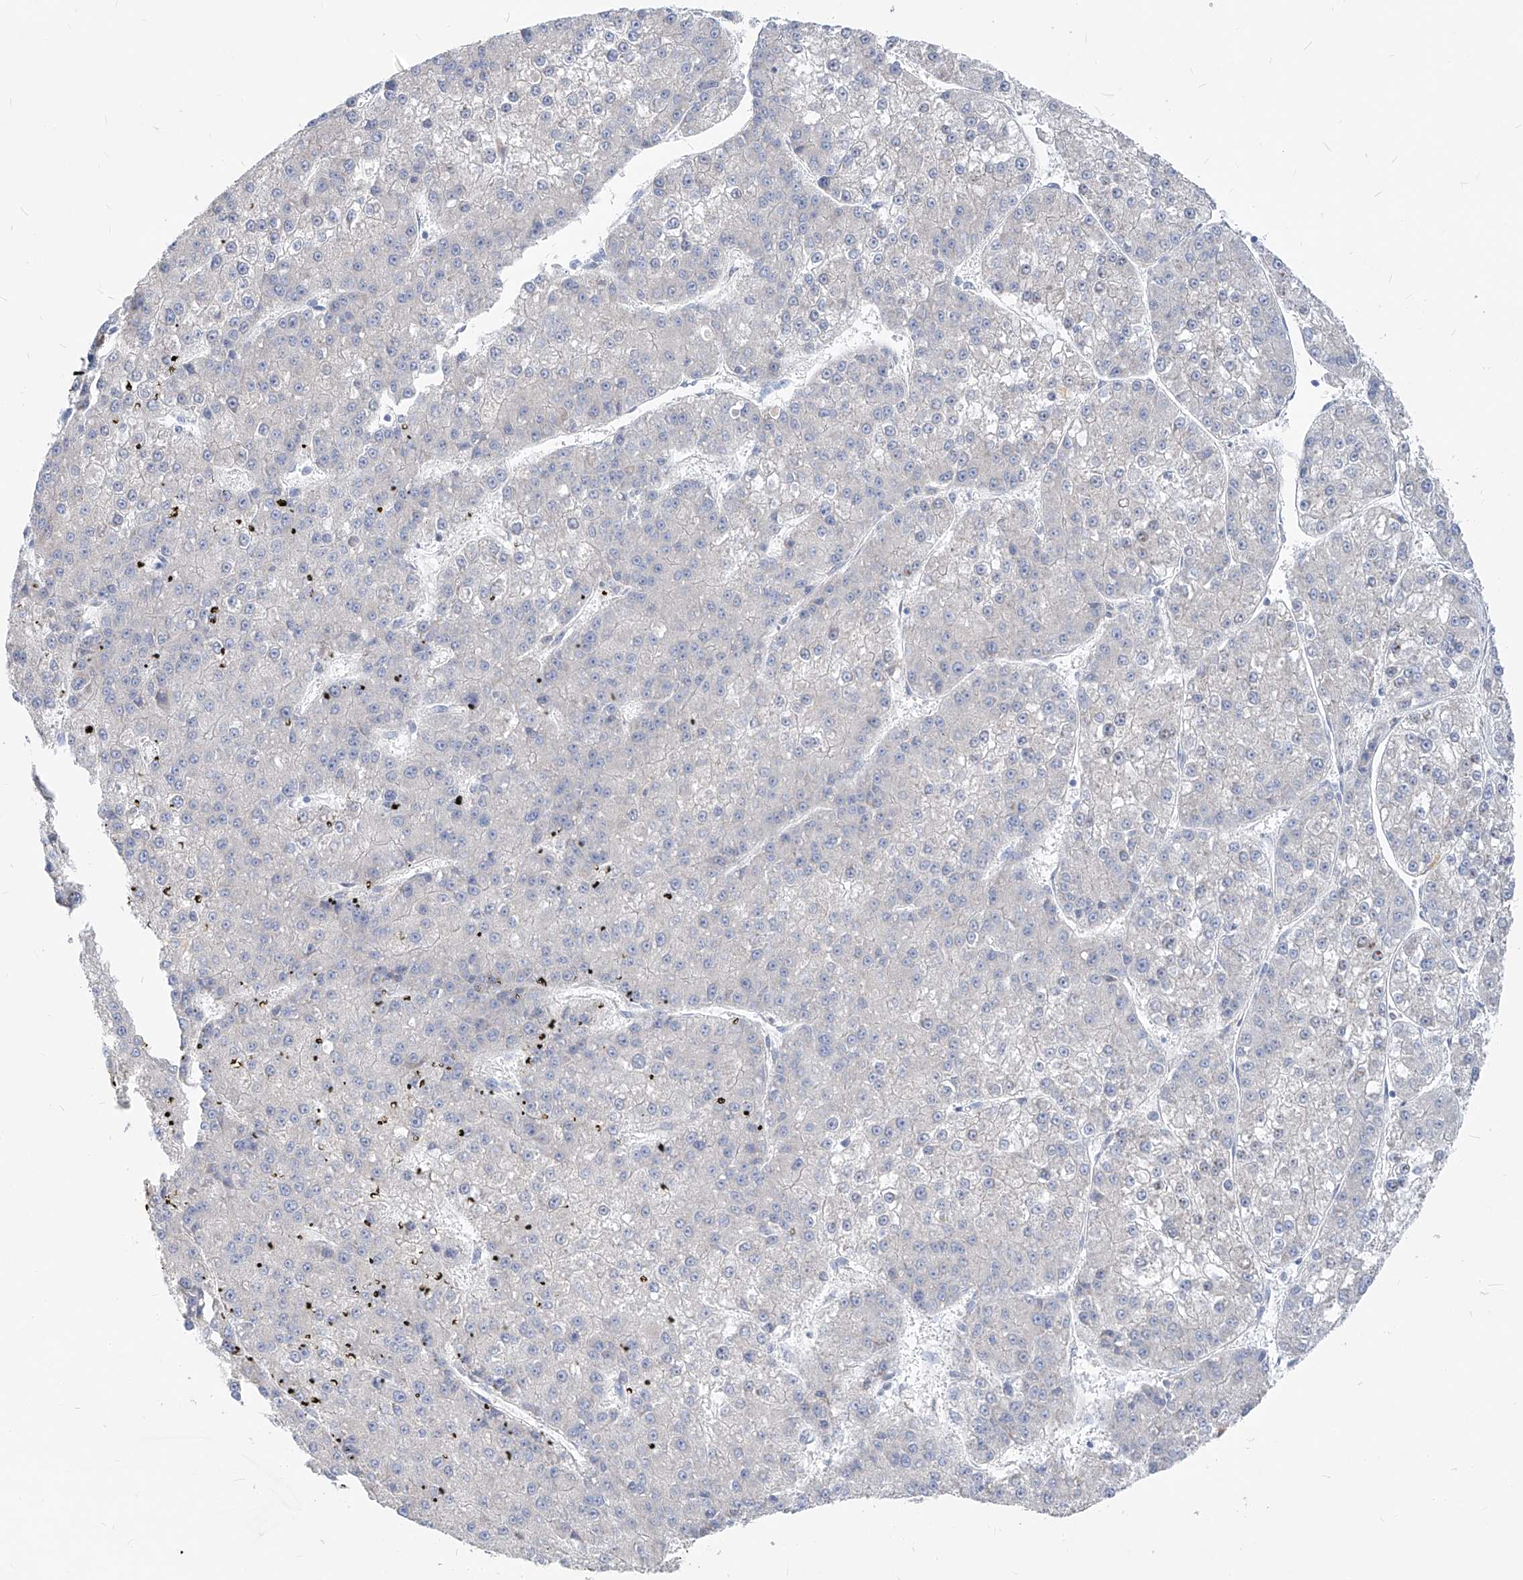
{"staining": {"intensity": "negative", "quantity": "none", "location": "none"}, "tissue": "liver cancer", "cell_type": "Tumor cells", "image_type": "cancer", "snomed": [{"axis": "morphology", "description": "Carcinoma, Hepatocellular, NOS"}, {"axis": "topography", "description": "Liver"}], "caption": "Liver hepatocellular carcinoma stained for a protein using immunohistochemistry (IHC) demonstrates no expression tumor cells.", "gene": "UFL1", "patient": {"sex": "female", "age": 73}}